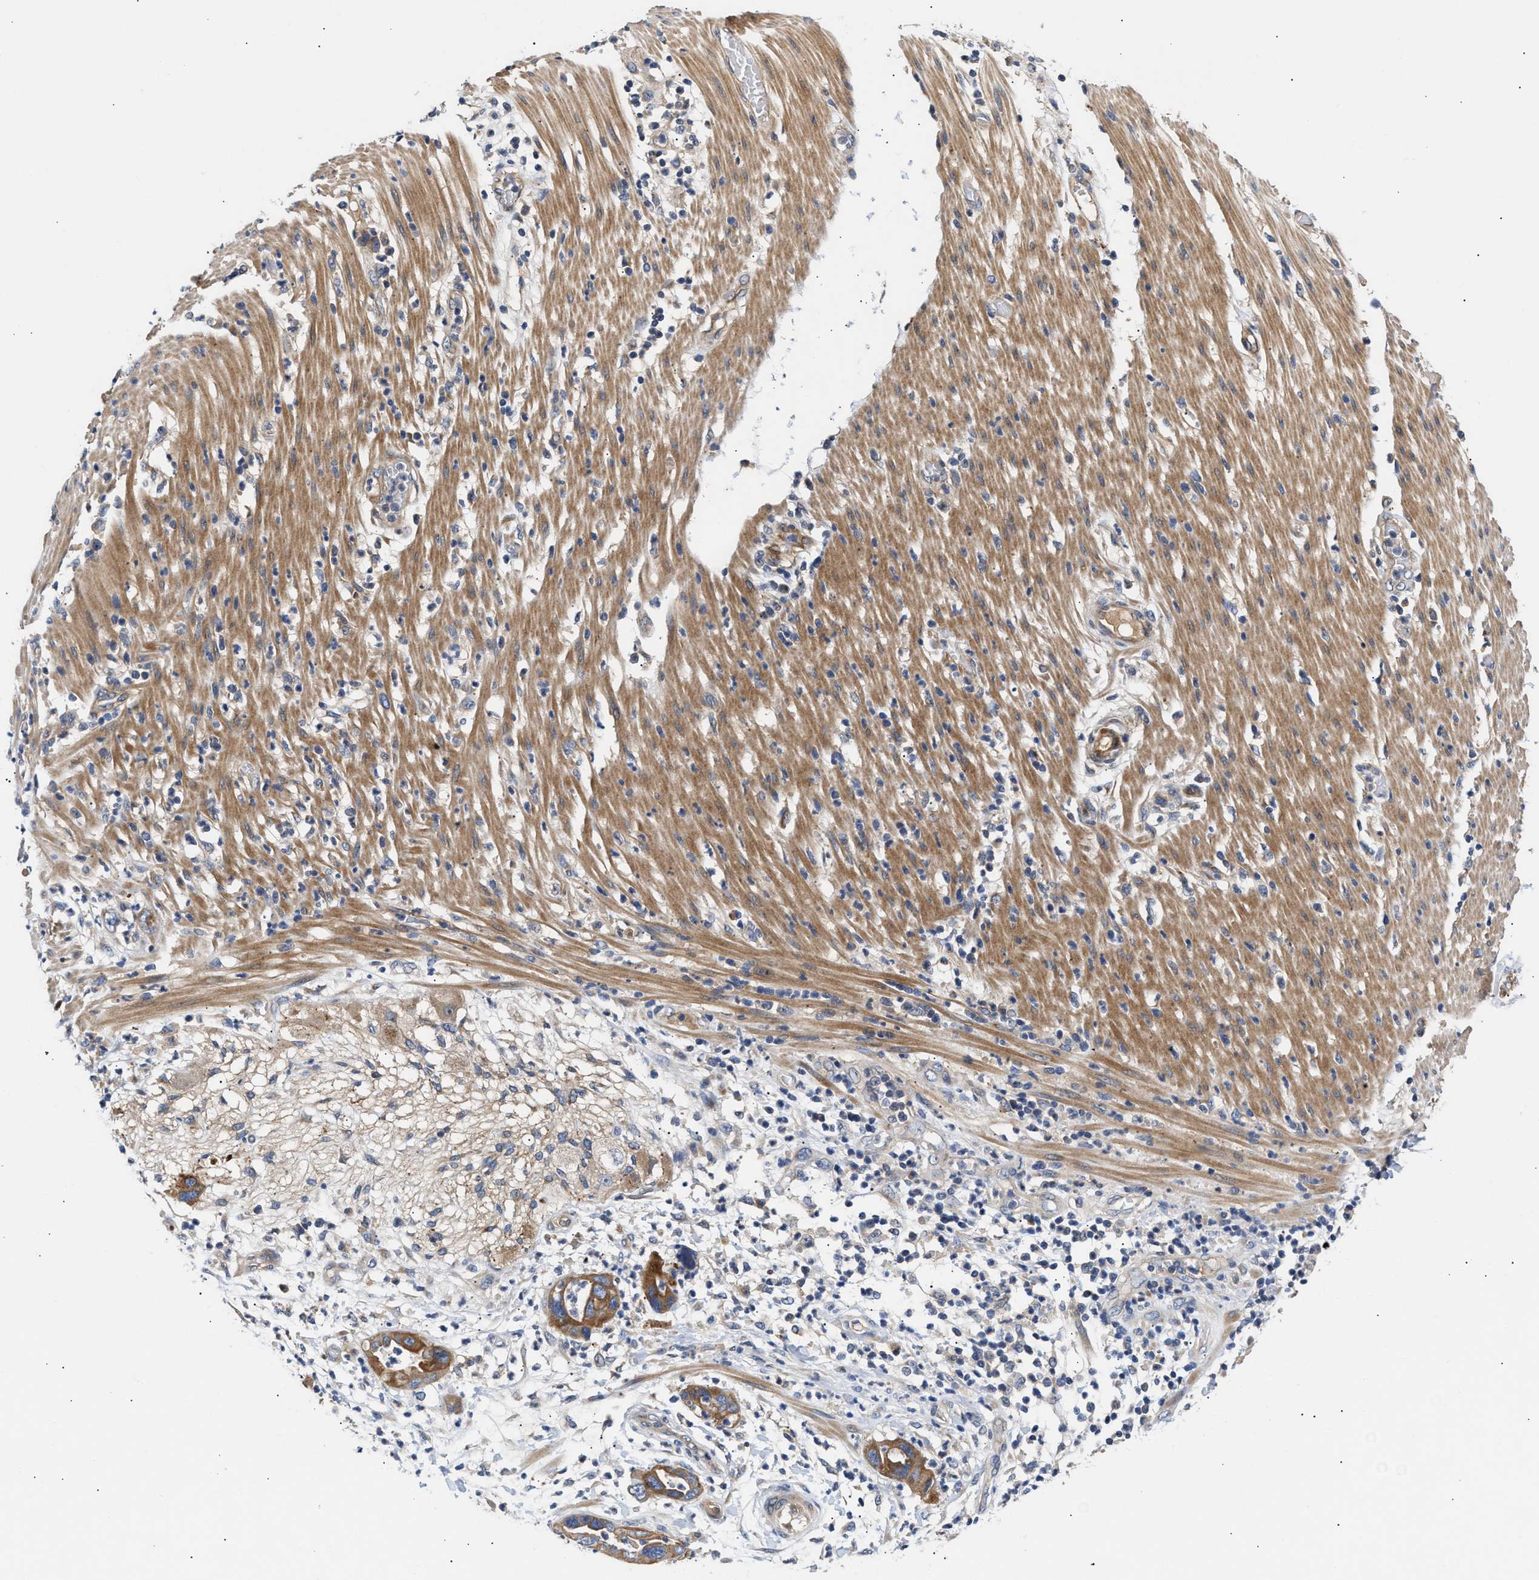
{"staining": {"intensity": "moderate", "quantity": ">75%", "location": "cytoplasmic/membranous"}, "tissue": "pancreatic cancer", "cell_type": "Tumor cells", "image_type": "cancer", "snomed": [{"axis": "morphology", "description": "Adenocarcinoma, NOS"}, {"axis": "topography", "description": "Pancreas"}], "caption": "Tumor cells demonstrate medium levels of moderate cytoplasmic/membranous expression in about >75% of cells in human pancreatic adenocarcinoma.", "gene": "CCDC146", "patient": {"sex": "female", "age": 71}}